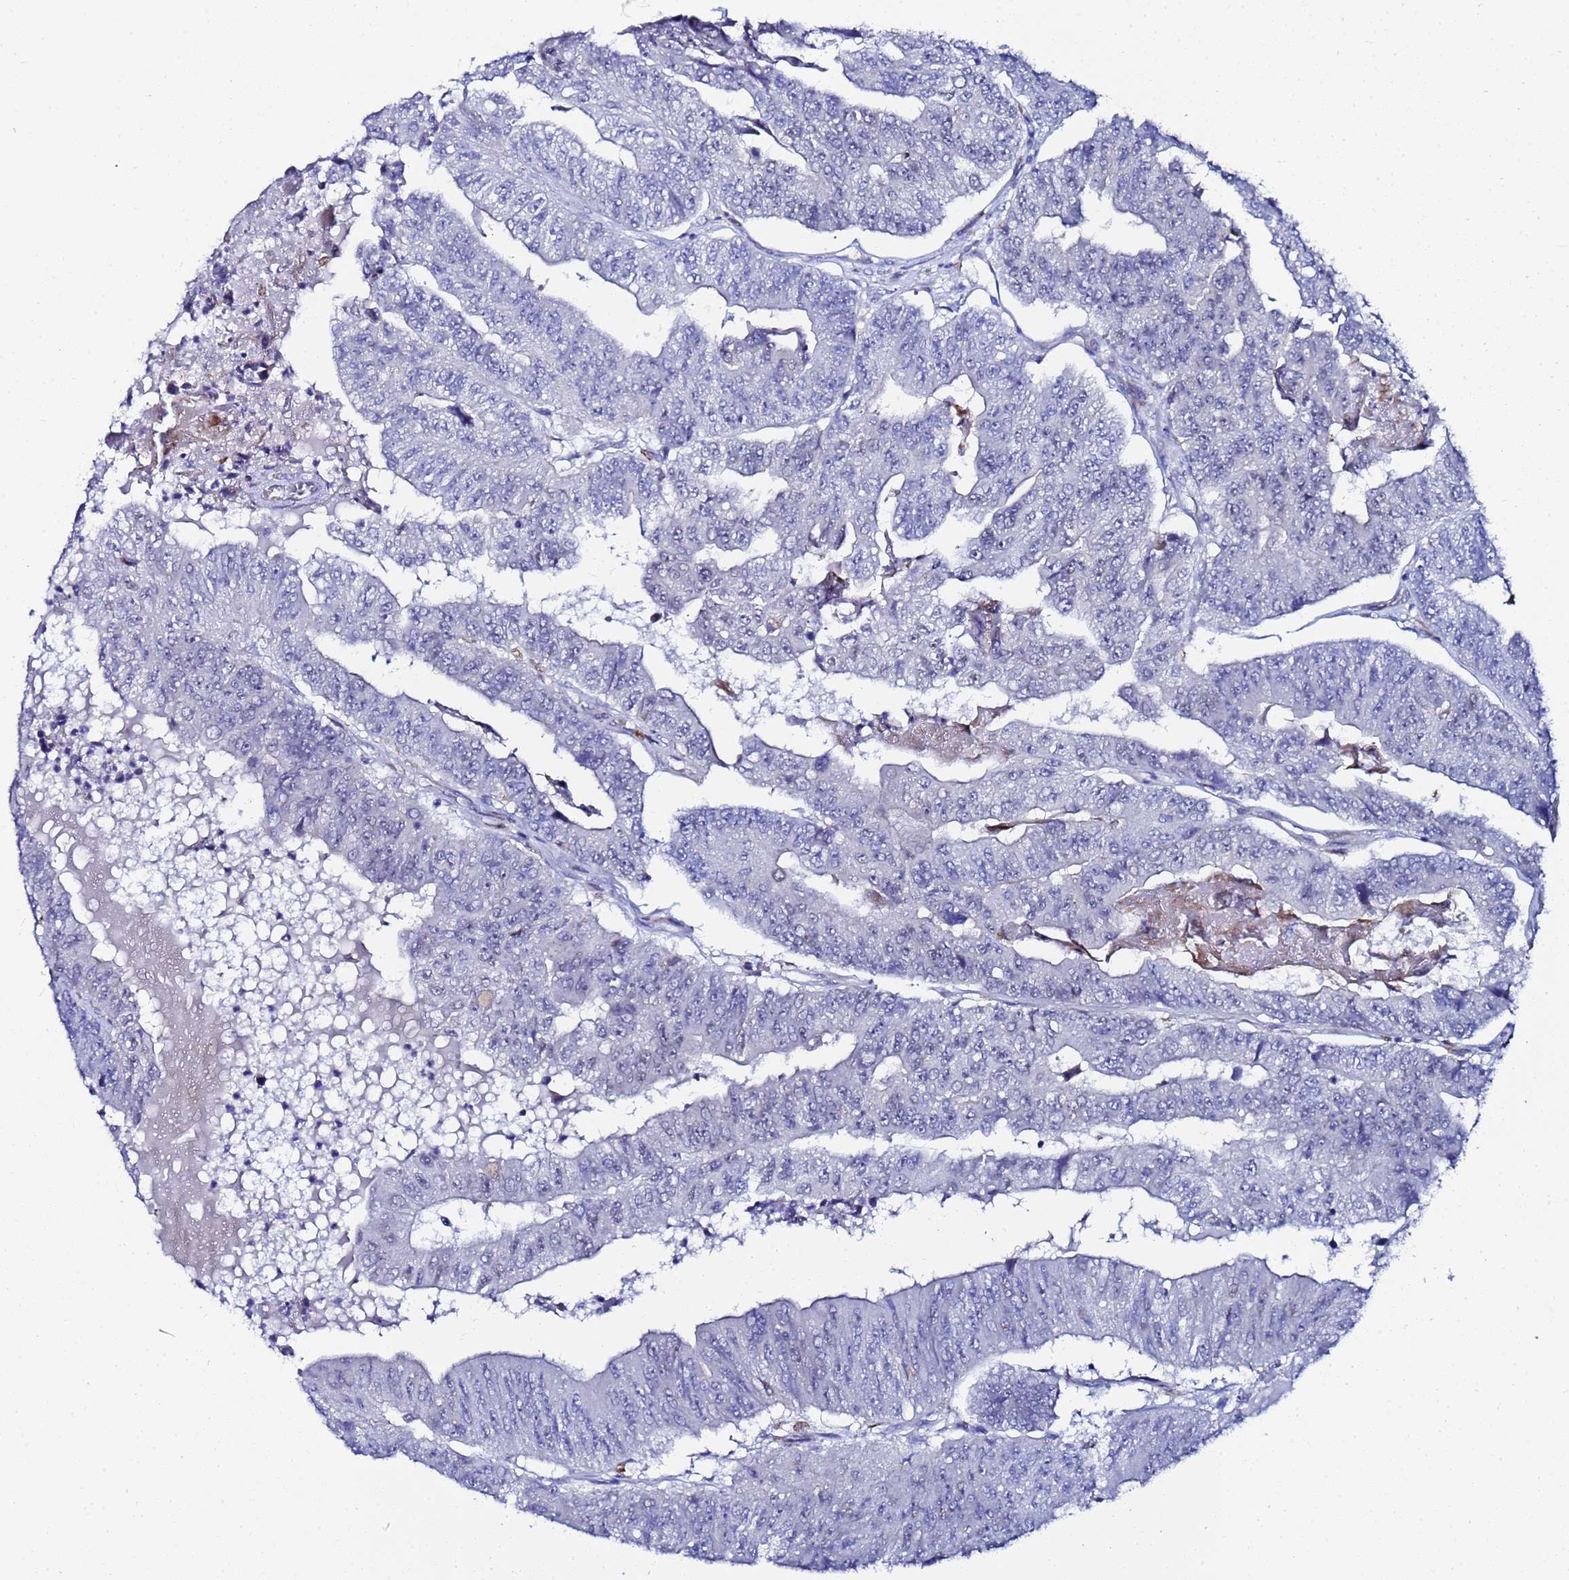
{"staining": {"intensity": "negative", "quantity": "none", "location": "none"}, "tissue": "colorectal cancer", "cell_type": "Tumor cells", "image_type": "cancer", "snomed": [{"axis": "morphology", "description": "Adenocarcinoma, NOS"}, {"axis": "topography", "description": "Colon"}], "caption": "Immunohistochemistry (IHC) micrograph of human adenocarcinoma (colorectal) stained for a protein (brown), which reveals no positivity in tumor cells. (Stains: DAB (3,3'-diaminobenzidine) immunohistochemistry (IHC) with hematoxylin counter stain, Microscopy: brightfield microscopy at high magnification).", "gene": "ZNF26", "patient": {"sex": "female", "age": 67}}